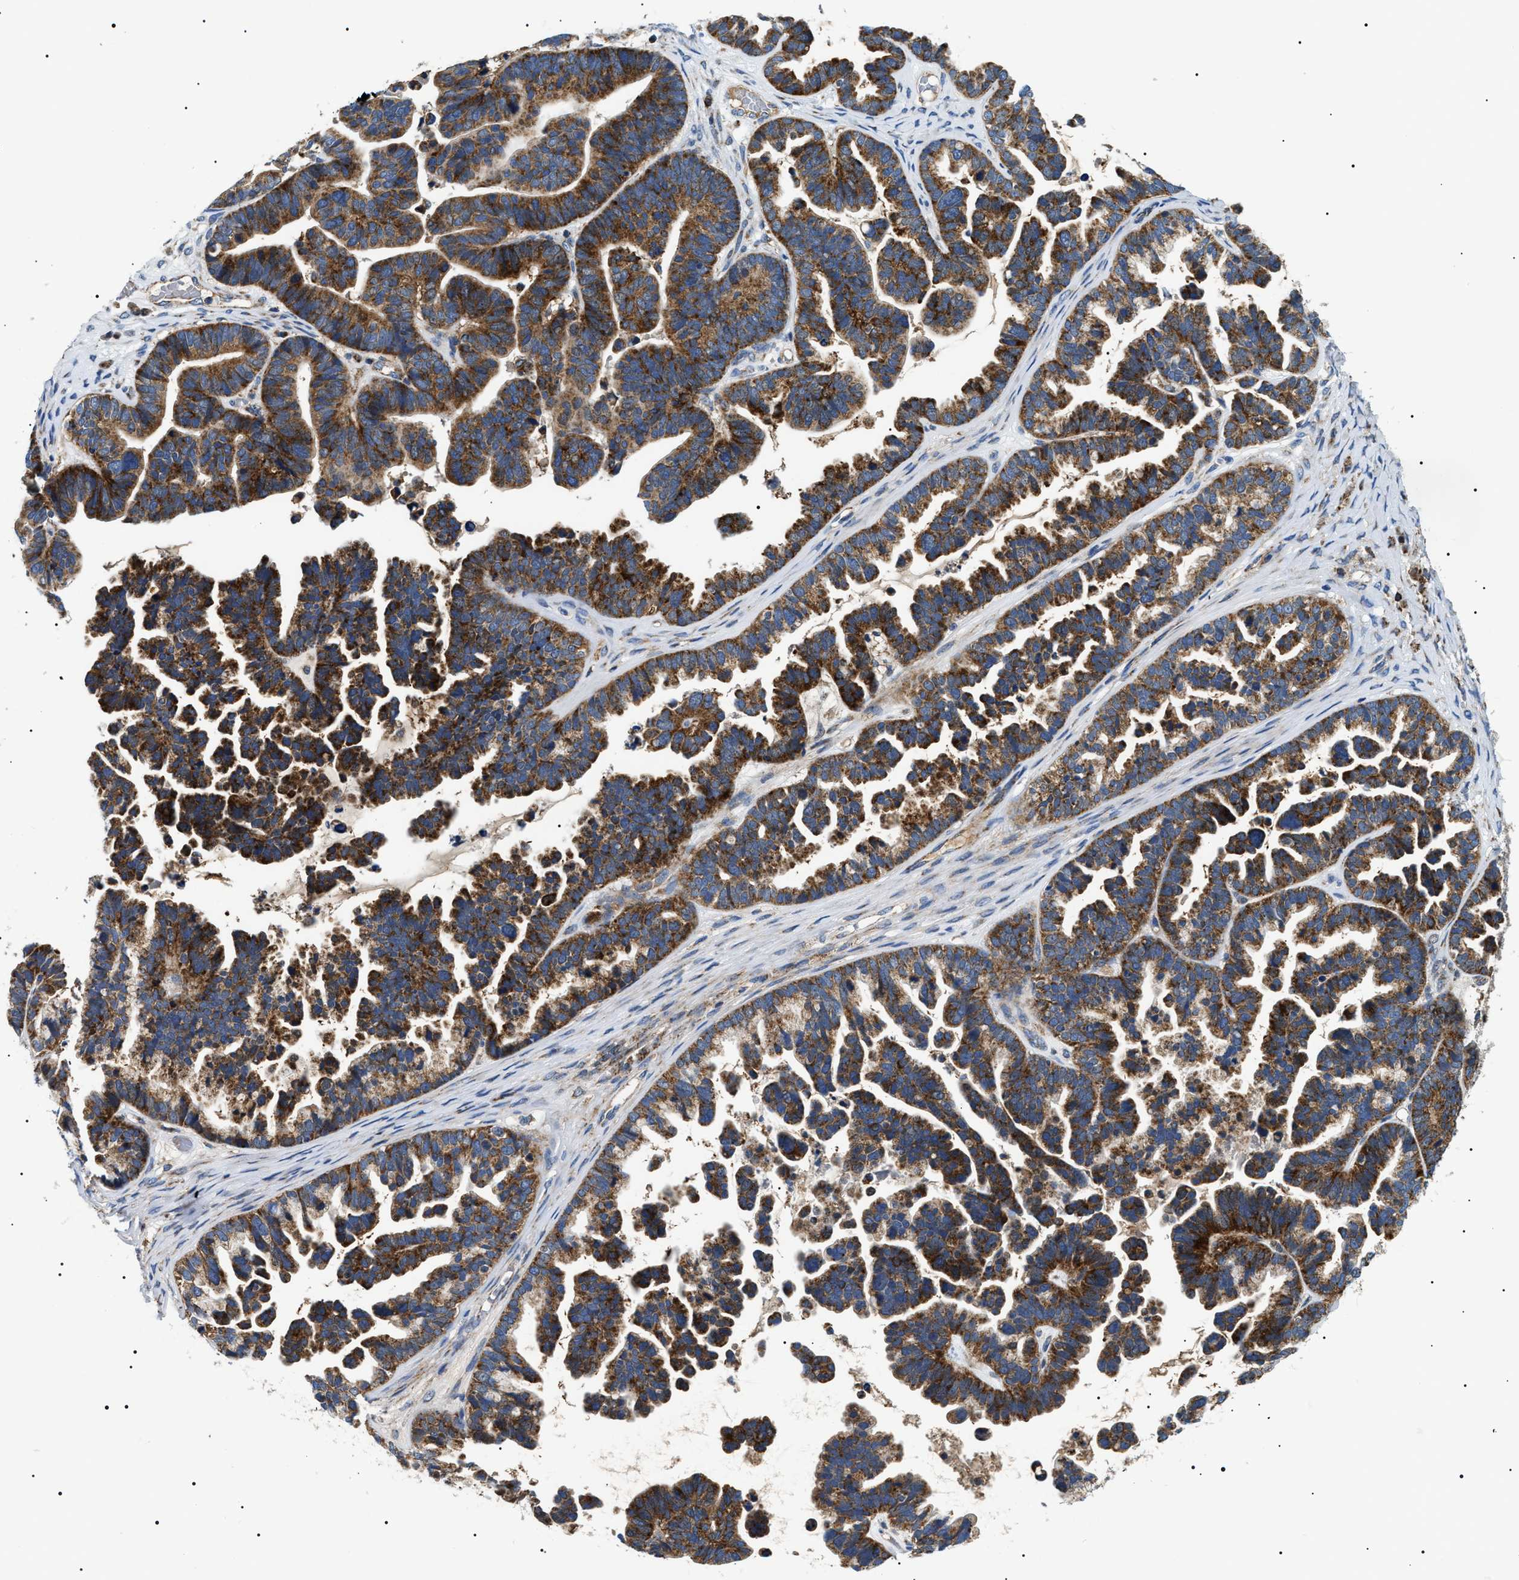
{"staining": {"intensity": "strong", "quantity": ">75%", "location": "cytoplasmic/membranous"}, "tissue": "ovarian cancer", "cell_type": "Tumor cells", "image_type": "cancer", "snomed": [{"axis": "morphology", "description": "Cystadenocarcinoma, serous, NOS"}, {"axis": "topography", "description": "Ovary"}], "caption": "IHC micrograph of neoplastic tissue: ovarian cancer stained using immunohistochemistry exhibits high levels of strong protein expression localized specifically in the cytoplasmic/membranous of tumor cells, appearing as a cytoplasmic/membranous brown color.", "gene": "OXSM", "patient": {"sex": "female", "age": 56}}